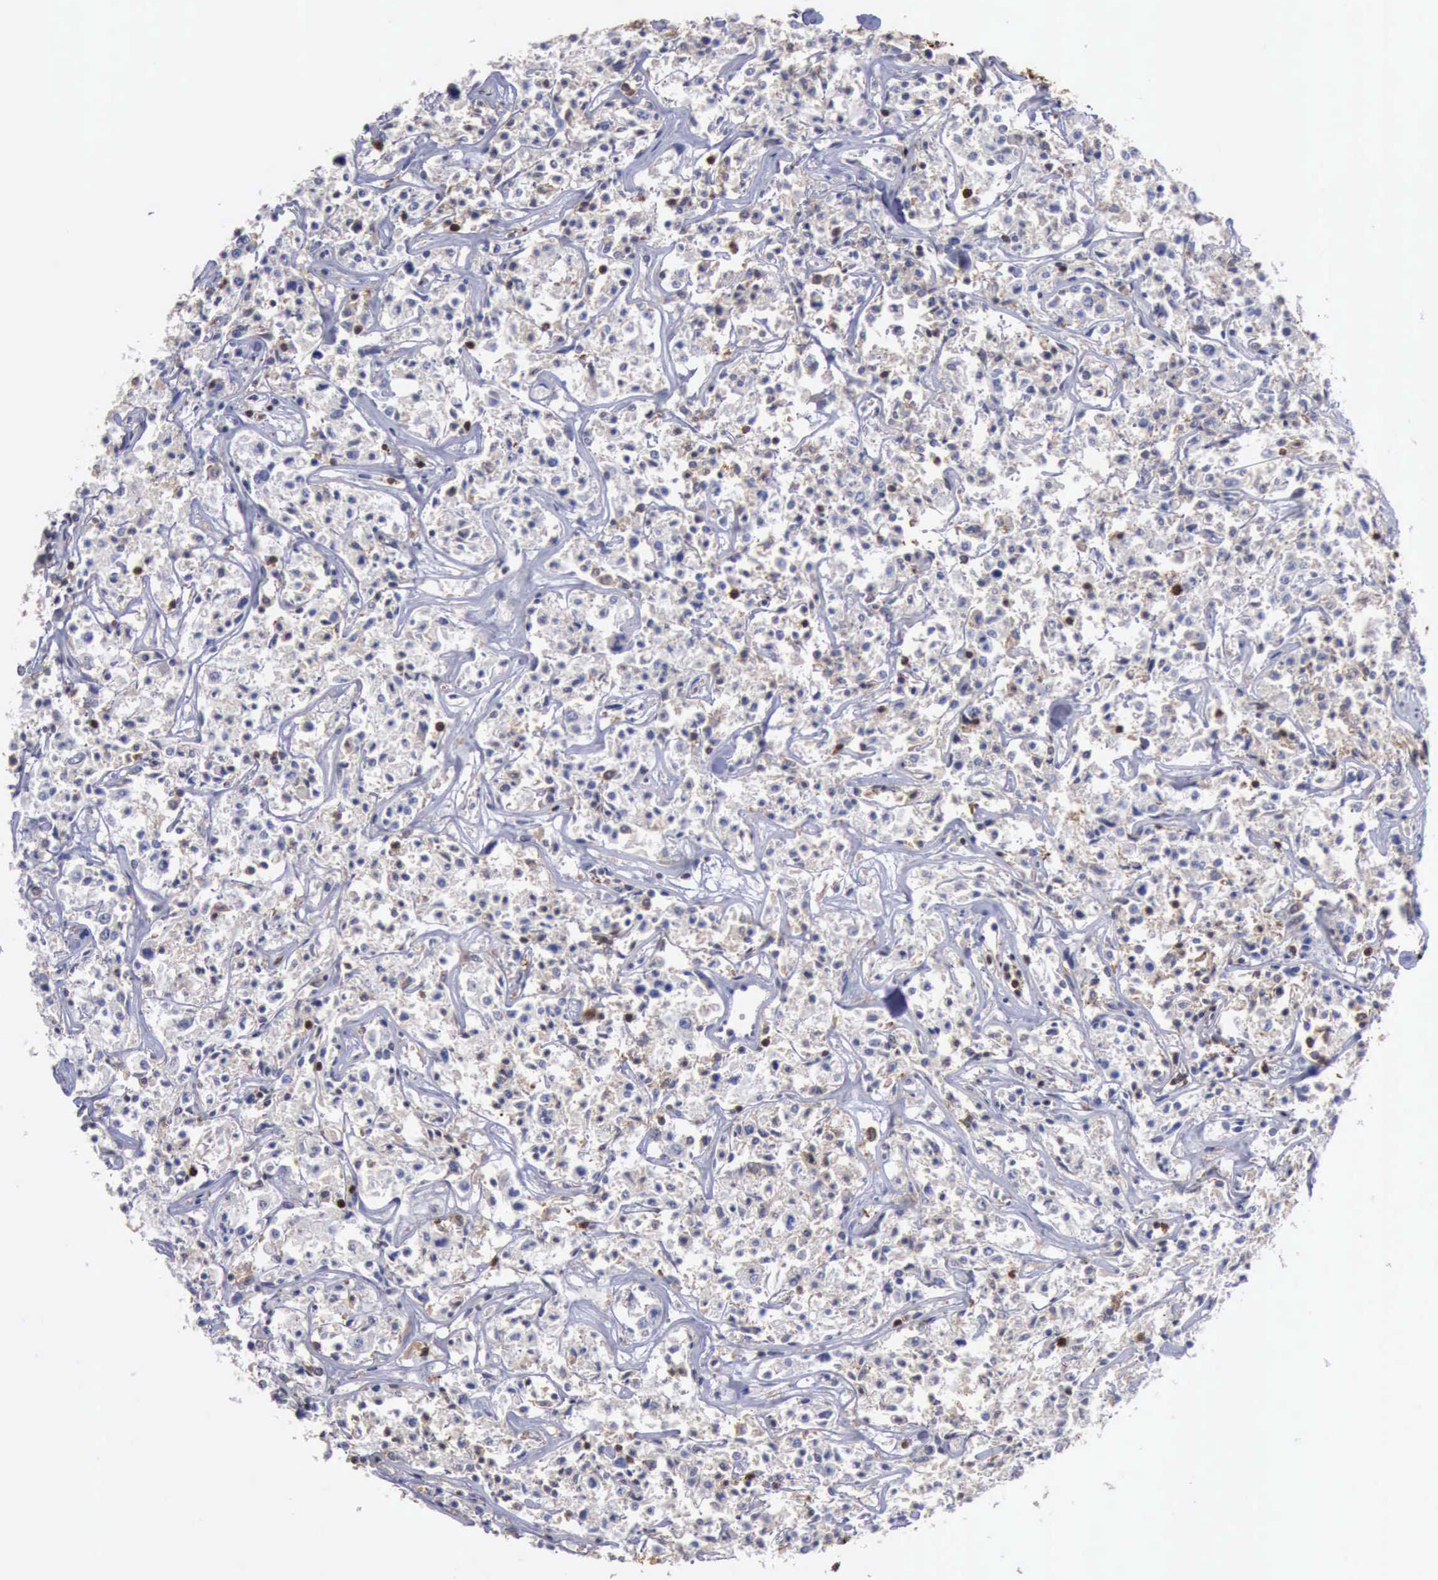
{"staining": {"intensity": "weak", "quantity": "25%-75%", "location": "cytoplasmic/membranous,nuclear"}, "tissue": "lymphoma", "cell_type": "Tumor cells", "image_type": "cancer", "snomed": [{"axis": "morphology", "description": "Malignant lymphoma, non-Hodgkin's type, Low grade"}, {"axis": "topography", "description": "Small intestine"}], "caption": "Tumor cells show weak cytoplasmic/membranous and nuclear expression in about 25%-75% of cells in lymphoma.", "gene": "PDCD4", "patient": {"sex": "female", "age": 59}}